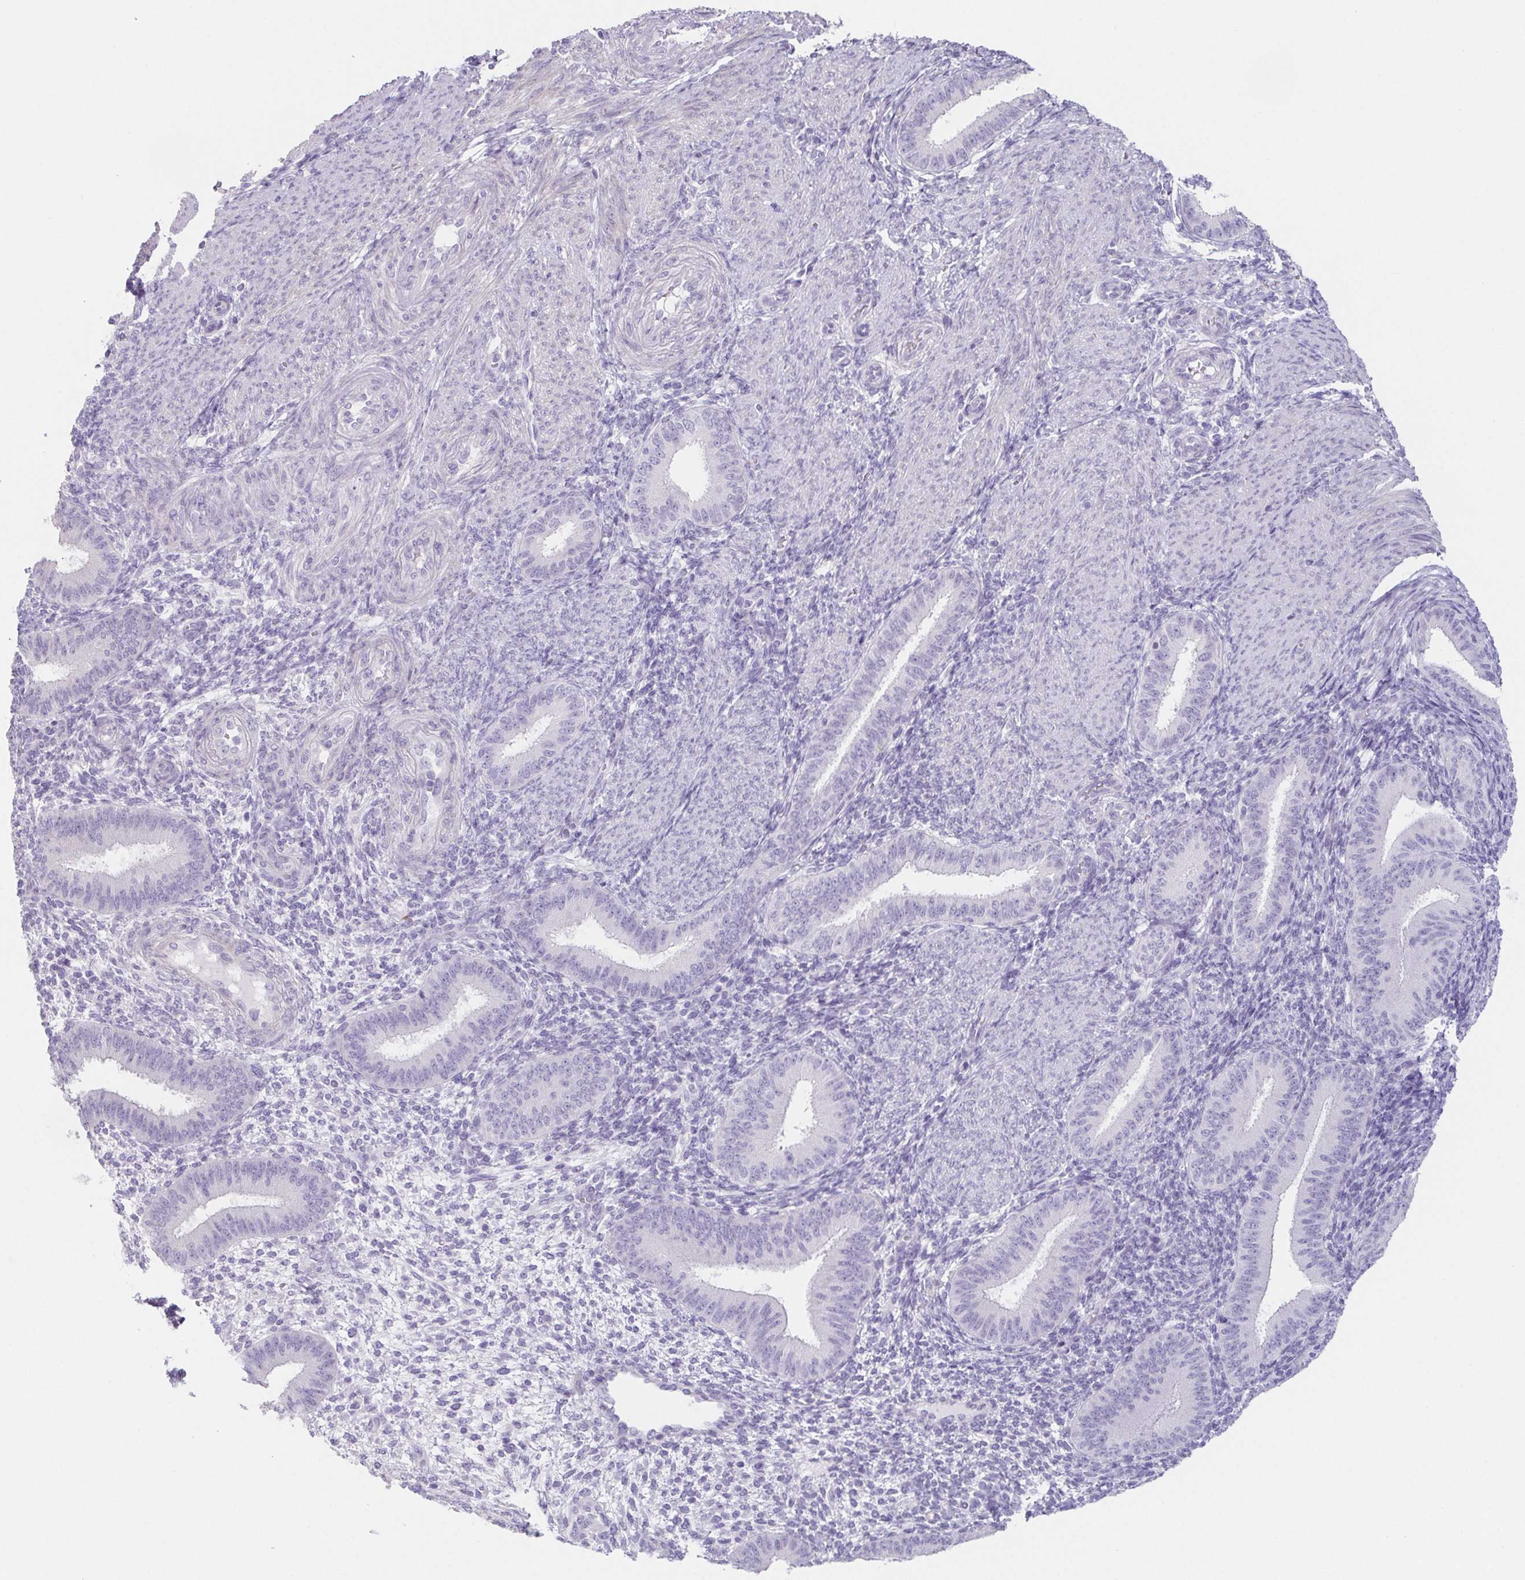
{"staining": {"intensity": "negative", "quantity": "none", "location": "none"}, "tissue": "endometrium", "cell_type": "Cells in endometrial stroma", "image_type": "normal", "snomed": [{"axis": "morphology", "description": "Normal tissue, NOS"}, {"axis": "topography", "description": "Endometrium"}], "caption": "DAB (3,3'-diaminobenzidine) immunohistochemical staining of unremarkable human endometrium shows no significant staining in cells in endometrial stroma.", "gene": "HDGFL1", "patient": {"sex": "female", "age": 39}}